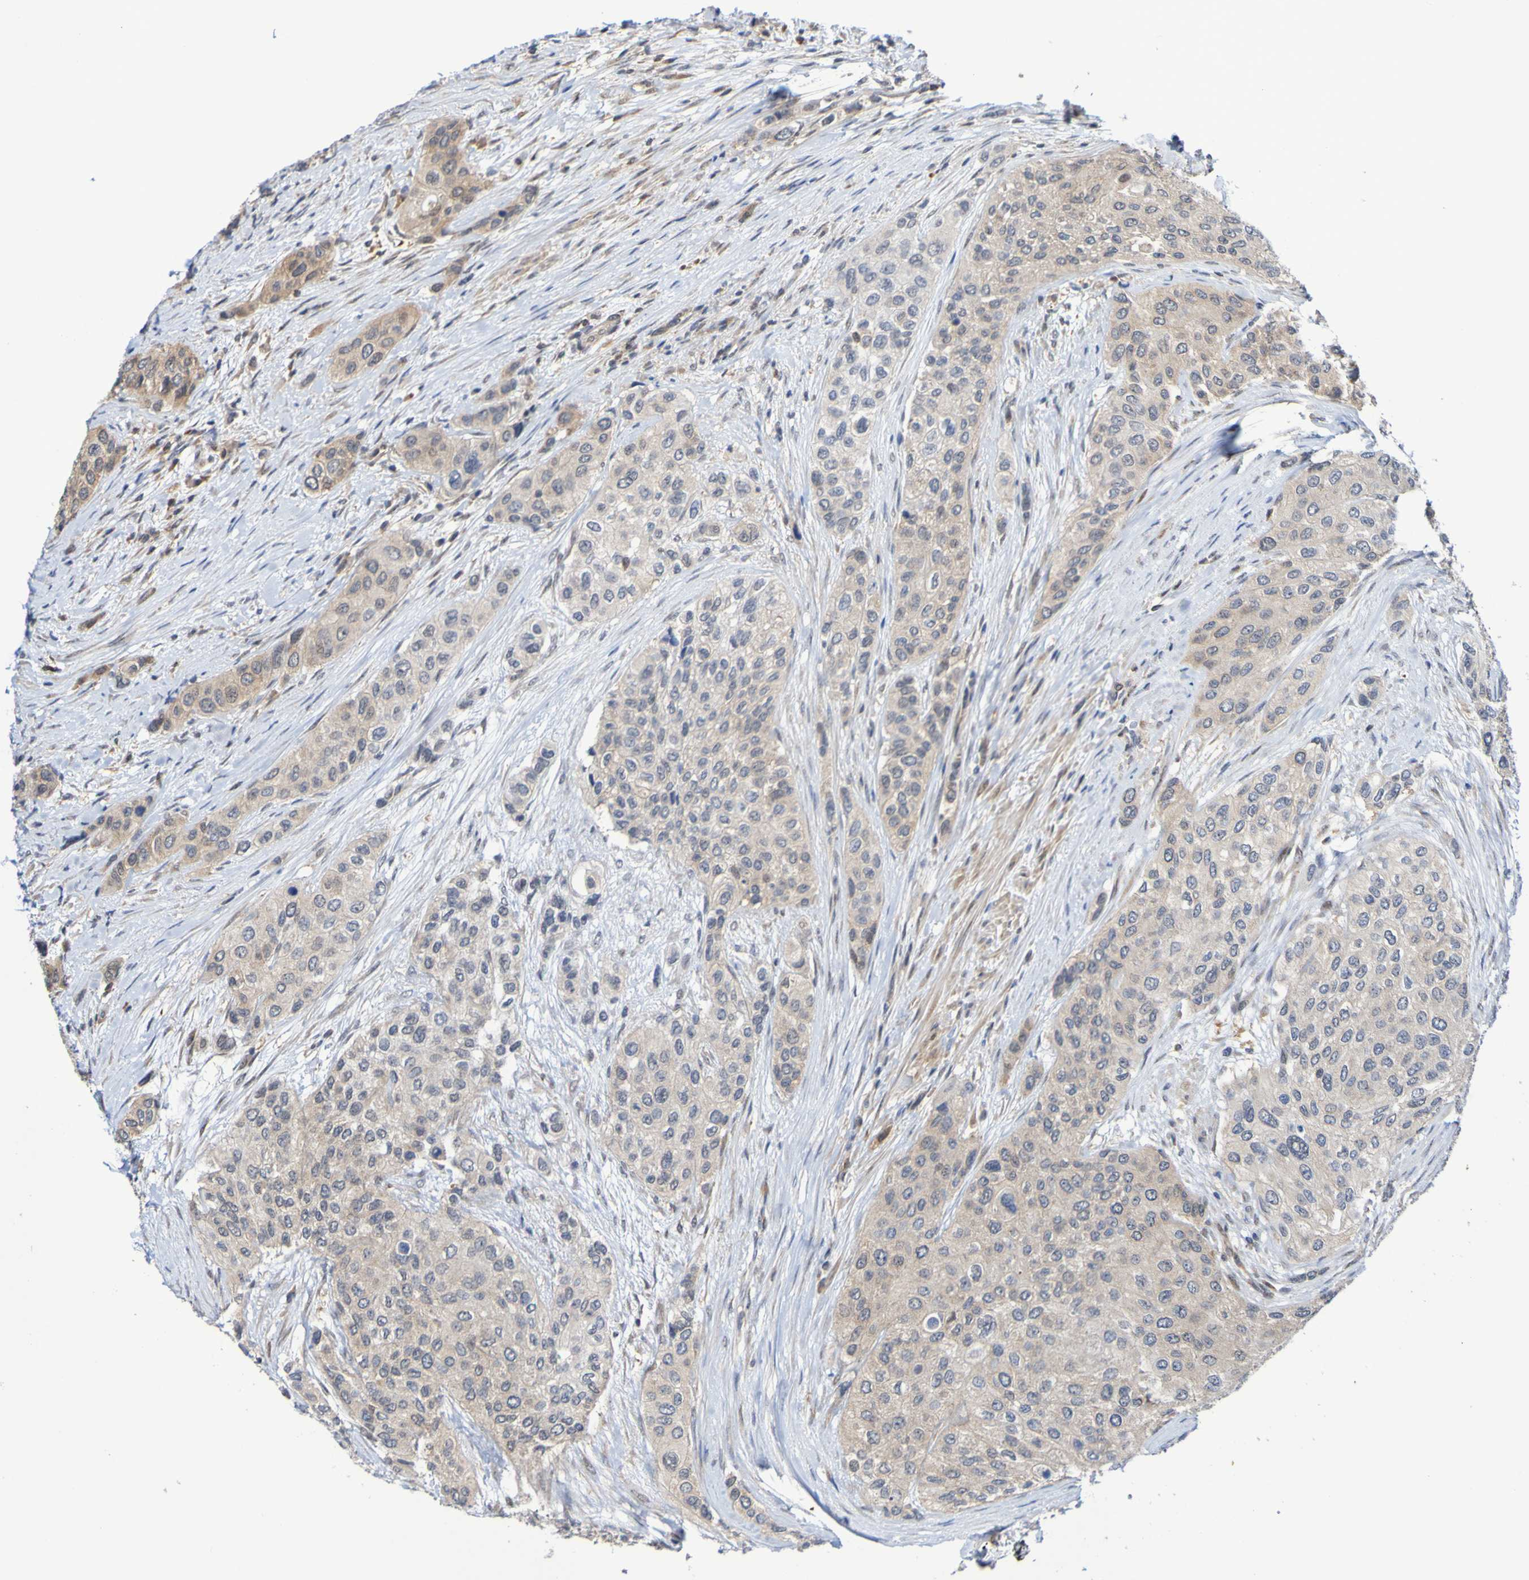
{"staining": {"intensity": "moderate", "quantity": ">75%", "location": "cytoplasmic/membranous"}, "tissue": "urothelial cancer", "cell_type": "Tumor cells", "image_type": "cancer", "snomed": [{"axis": "morphology", "description": "Urothelial carcinoma, High grade"}, {"axis": "topography", "description": "Urinary bladder"}], "caption": "There is medium levels of moderate cytoplasmic/membranous expression in tumor cells of high-grade urothelial carcinoma, as demonstrated by immunohistochemical staining (brown color).", "gene": "ATIC", "patient": {"sex": "female", "age": 56}}